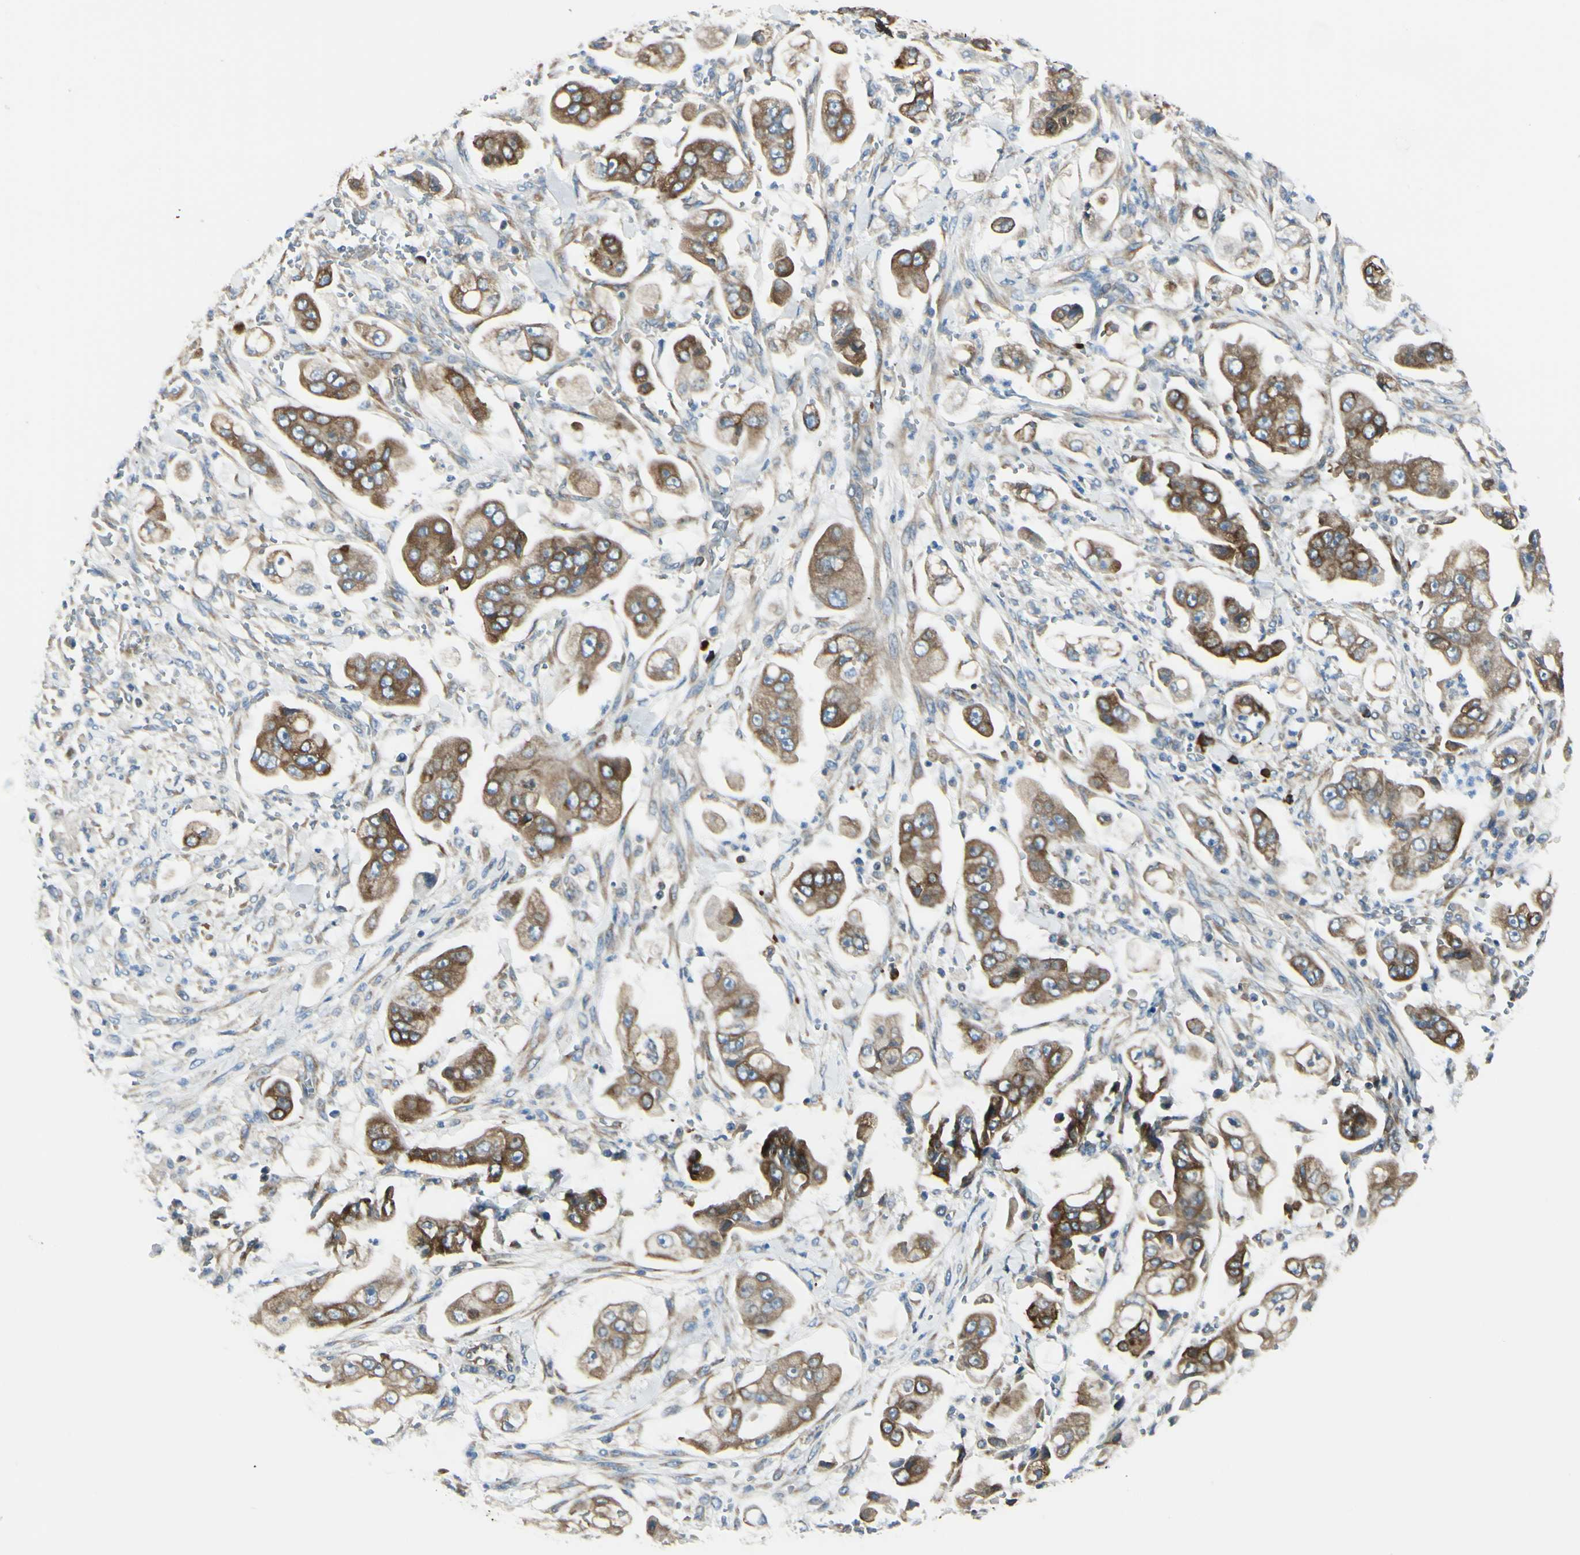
{"staining": {"intensity": "moderate", "quantity": ">75%", "location": "cytoplasmic/membranous"}, "tissue": "stomach cancer", "cell_type": "Tumor cells", "image_type": "cancer", "snomed": [{"axis": "morphology", "description": "Adenocarcinoma, NOS"}, {"axis": "topography", "description": "Stomach"}], "caption": "IHC (DAB (3,3'-diaminobenzidine)) staining of adenocarcinoma (stomach) reveals moderate cytoplasmic/membranous protein expression in about >75% of tumor cells. The staining was performed using DAB to visualize the protein expression in brown, while the nuclei were stained in blue with hematoxylin (Magnification: 20x).", "gene": "SELENOS", "patient": {"sex": "male", "age": 62}}